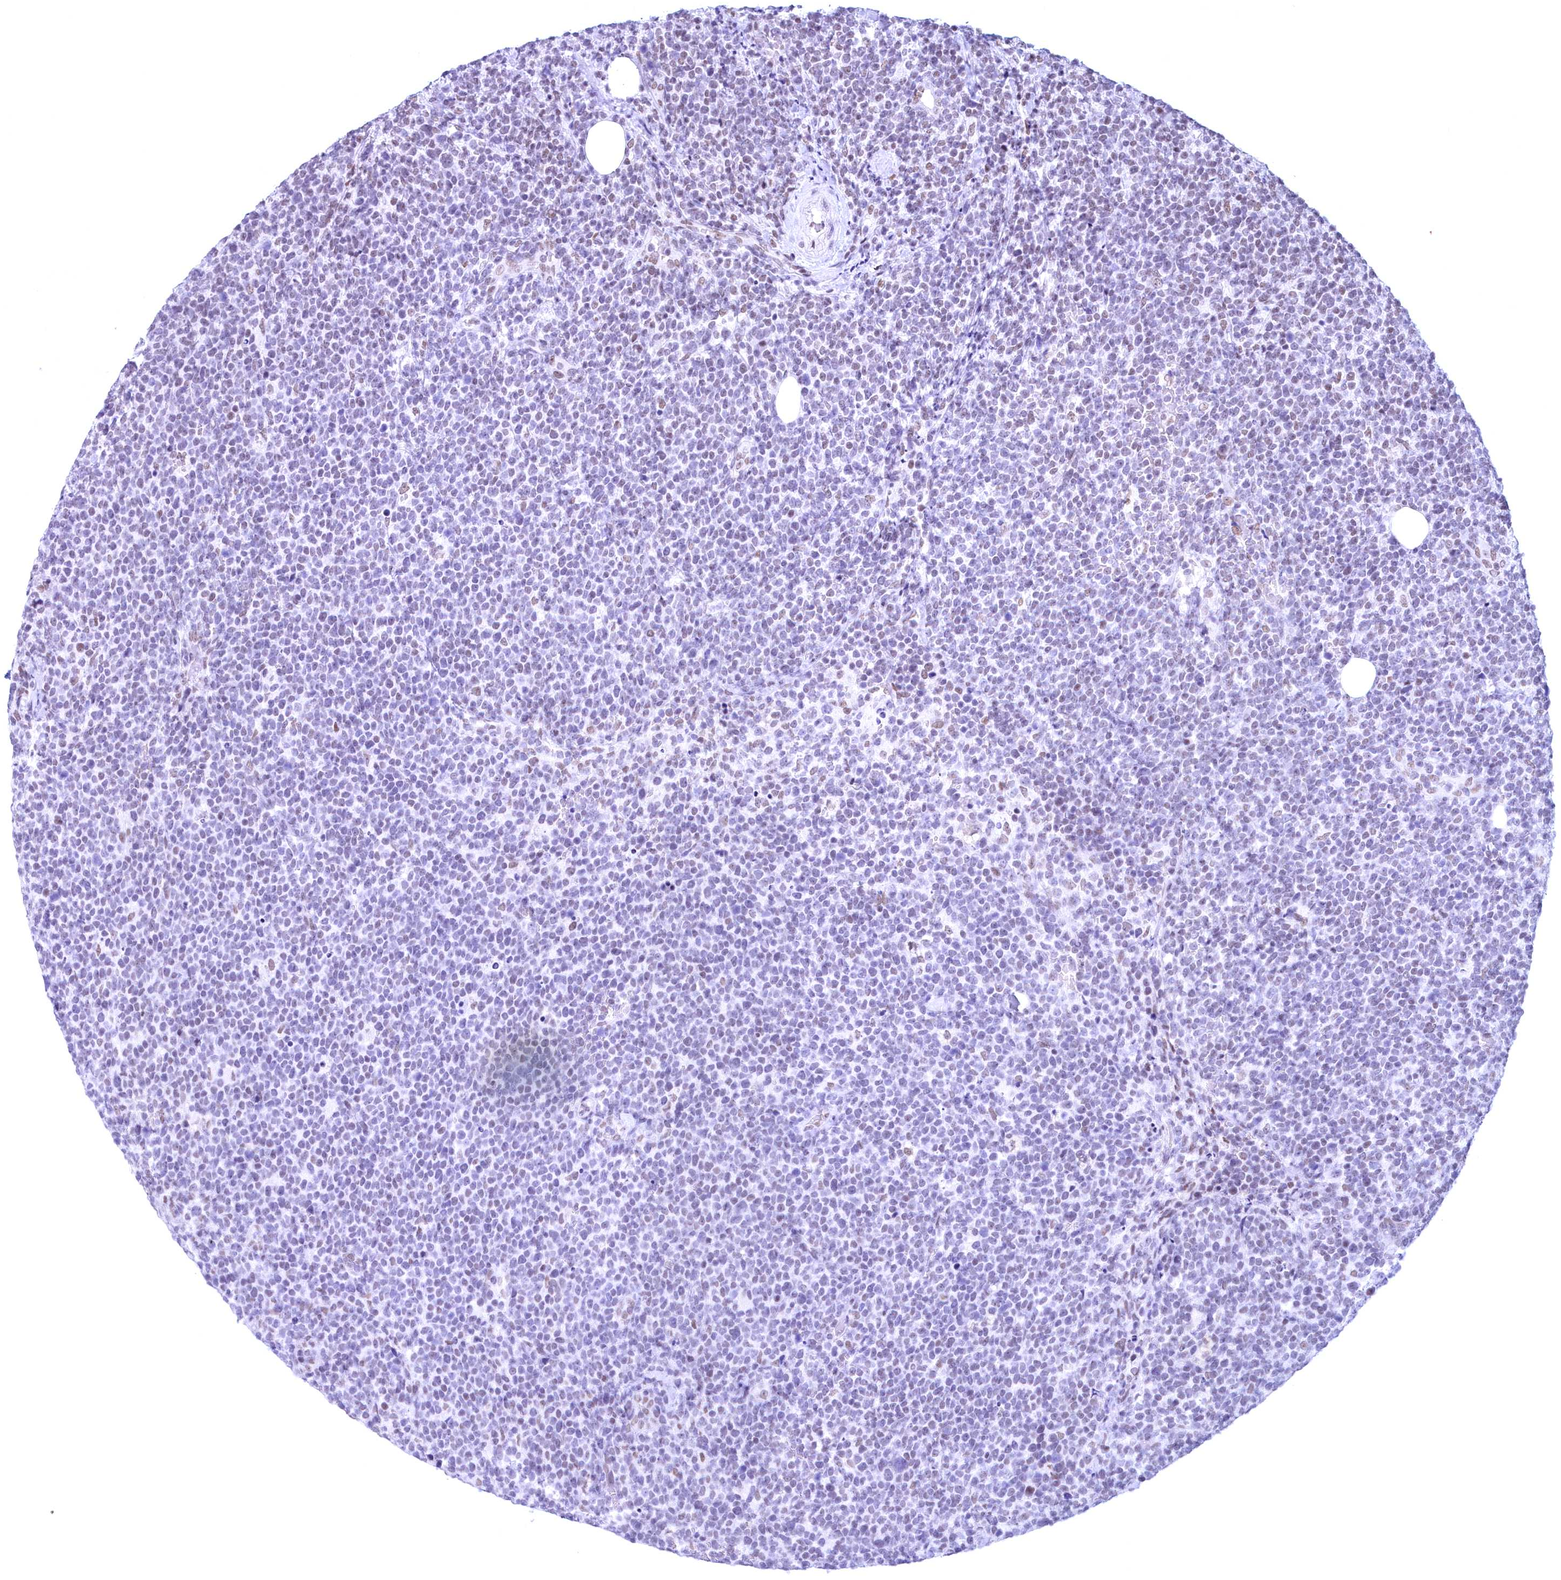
{"staining": {"intensity": "weak", "quantity": "<25%", "location": "nuclear"}, "tissue": "lymphoma", "cell_type": "Tumor cells", "image_type": "cancer", "snomed": [{"axis": "morphology", "description": "Malignant lymphoma, non-Hodgkin's type, High grade"}, {"axis": "topography", "description": "Lymph node"}], "caption": "Immunohistochemistry of lymphoma exhibits no positivity in tumor cells.", "gene": "CDC26", "patient": {"sex": "male", "age": 61}}